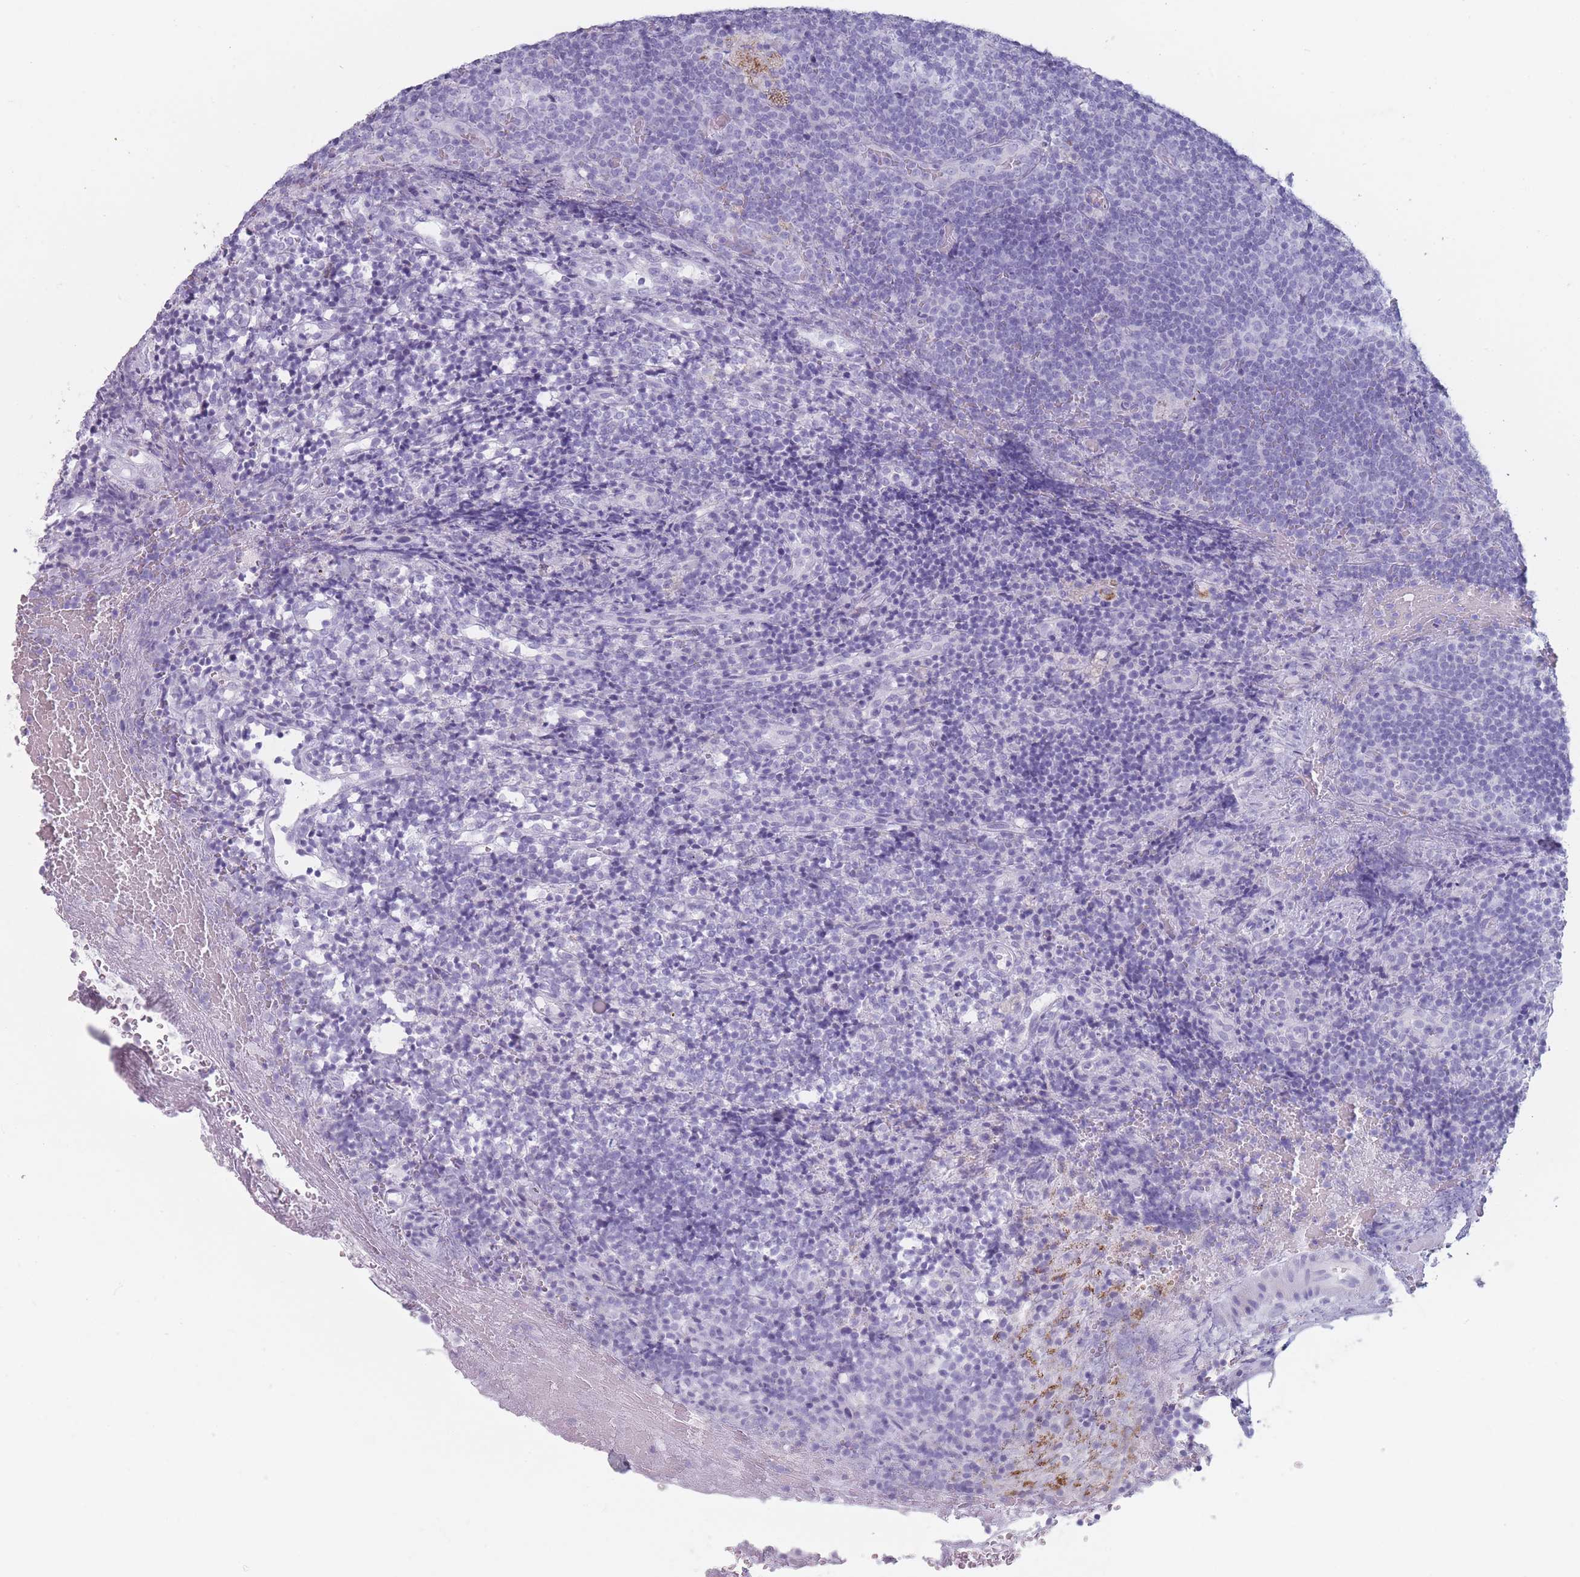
{"staining": {"intensity": "negative", "quantity": "none", "location": "none"}, "tissue": "lymph node", "cell_type": "Germinal center cells", "image_type": "normal", "snomed": [{"axis": "morphology", "description": "Normal tissue, NOS"}, {"axis": "topography", "description": "Lymph node"}], "caption": "Lymph node stained for a protein using IHC reveals no expression germinal center cells.", "gene": "GPR12", "patient": {"sex": "male", "age": 58}}